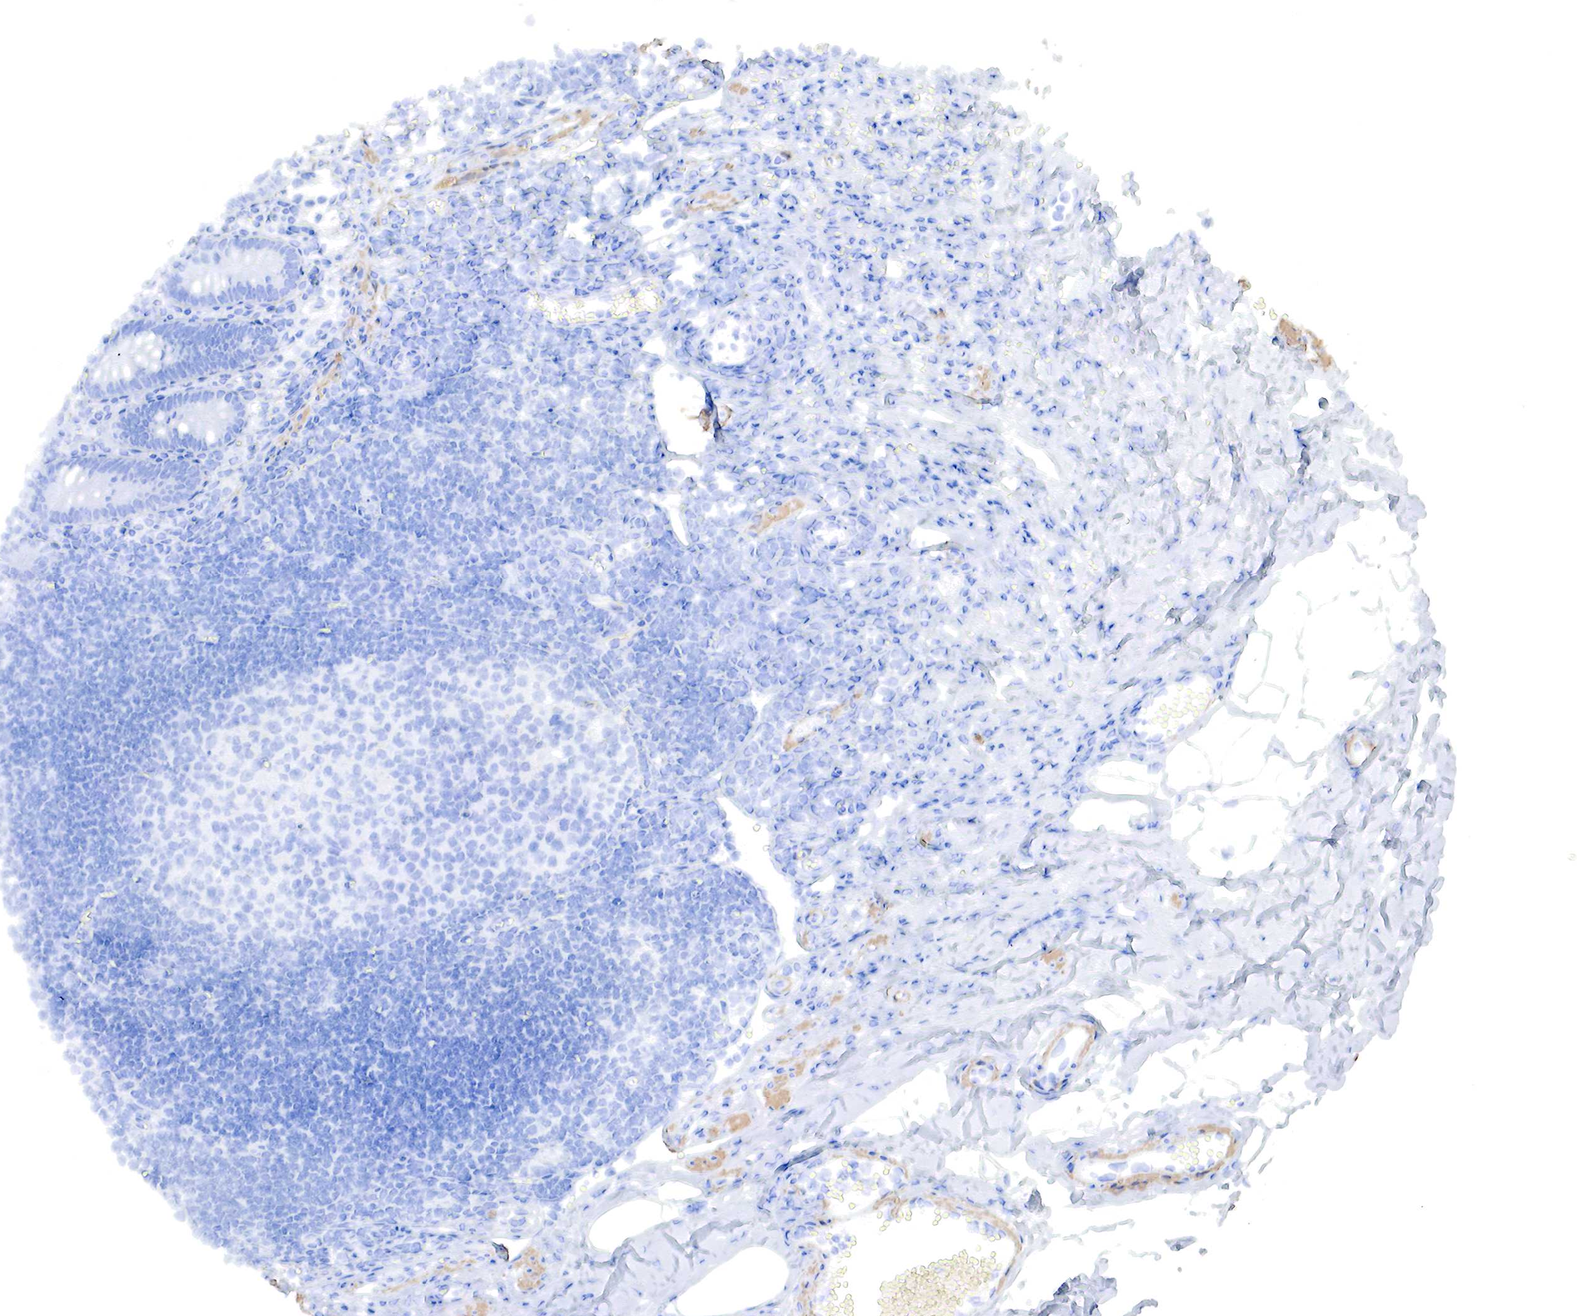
{"staining": {"intensity": "negative", "quantity": "none", "location": "none"}, "tissue": "appendix", "cell_type": "Glandular cells", "image_type": "normal", "snomed": [{"axis": "morphology", "description": "Normal tissue, NOS"}, {"axis": "topography", "description": "Appendix"}], "caption": "Normal appendix was stained to show a protein in brown. There is no significant positivity in glandular cells.", "gene": "TPM1", "patient": {"sex": "female", "age": 19}}